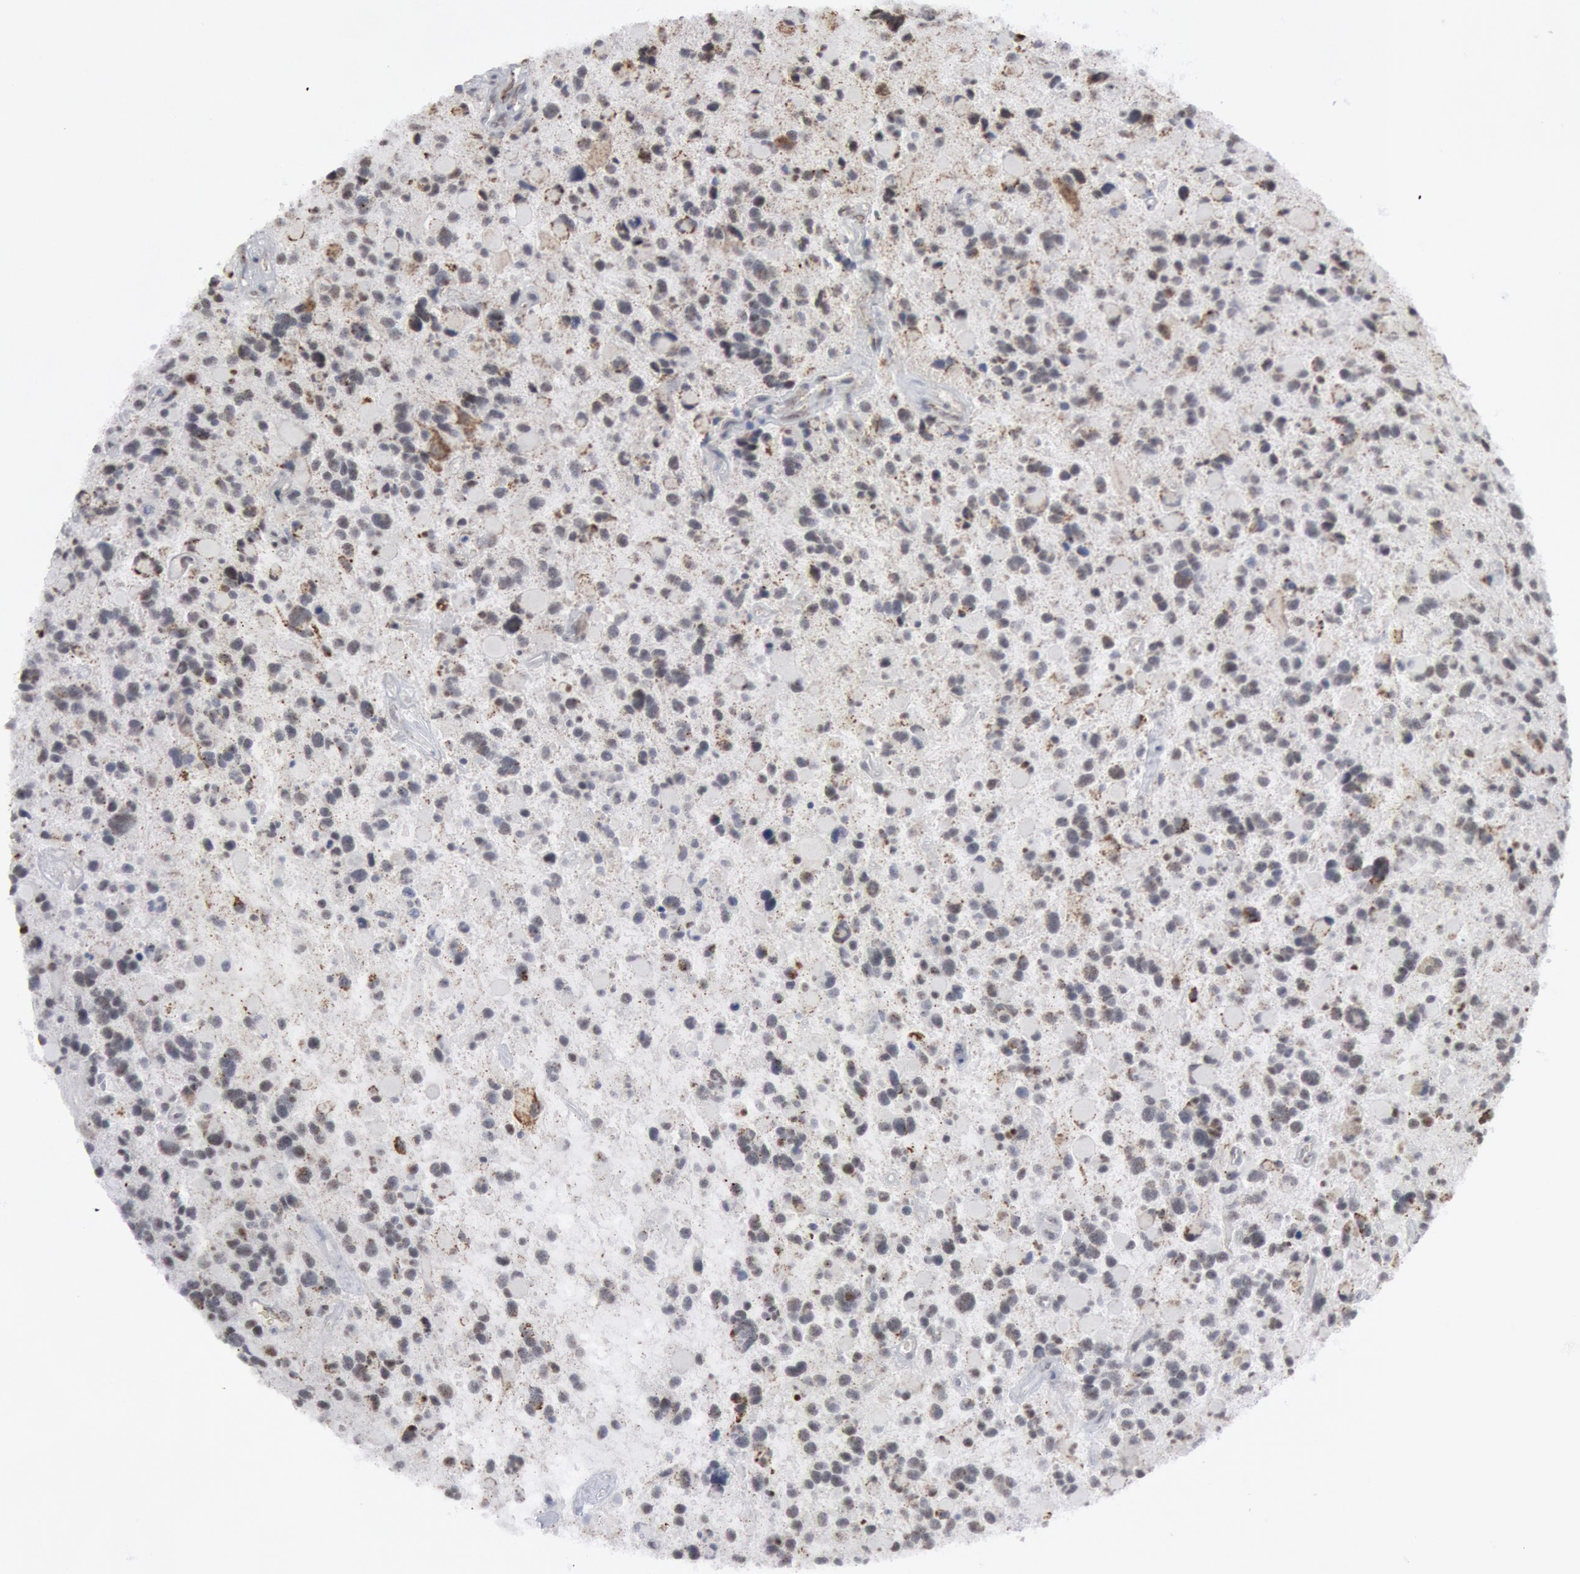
{"staining": {"intensity": "moderate", "quantity": "25%-75%", "location": "cytoplasmic/membranous"}, "tissue": "glioma", "cell_type": "Tumor cells", "image_type": "cancer", "snomed": [{"axis": "morphology", "description": "Glioma, malignant, High grade"}, {"axis": "topography", "description": "Brain"}], "caption": "A brown stain labels moderate cytoplasmic/membranous positivity of a protein in malignant high-grade glioma tumor cells.", "gene": "CASP9", "patient": {"sex": "female", "age": 37}}